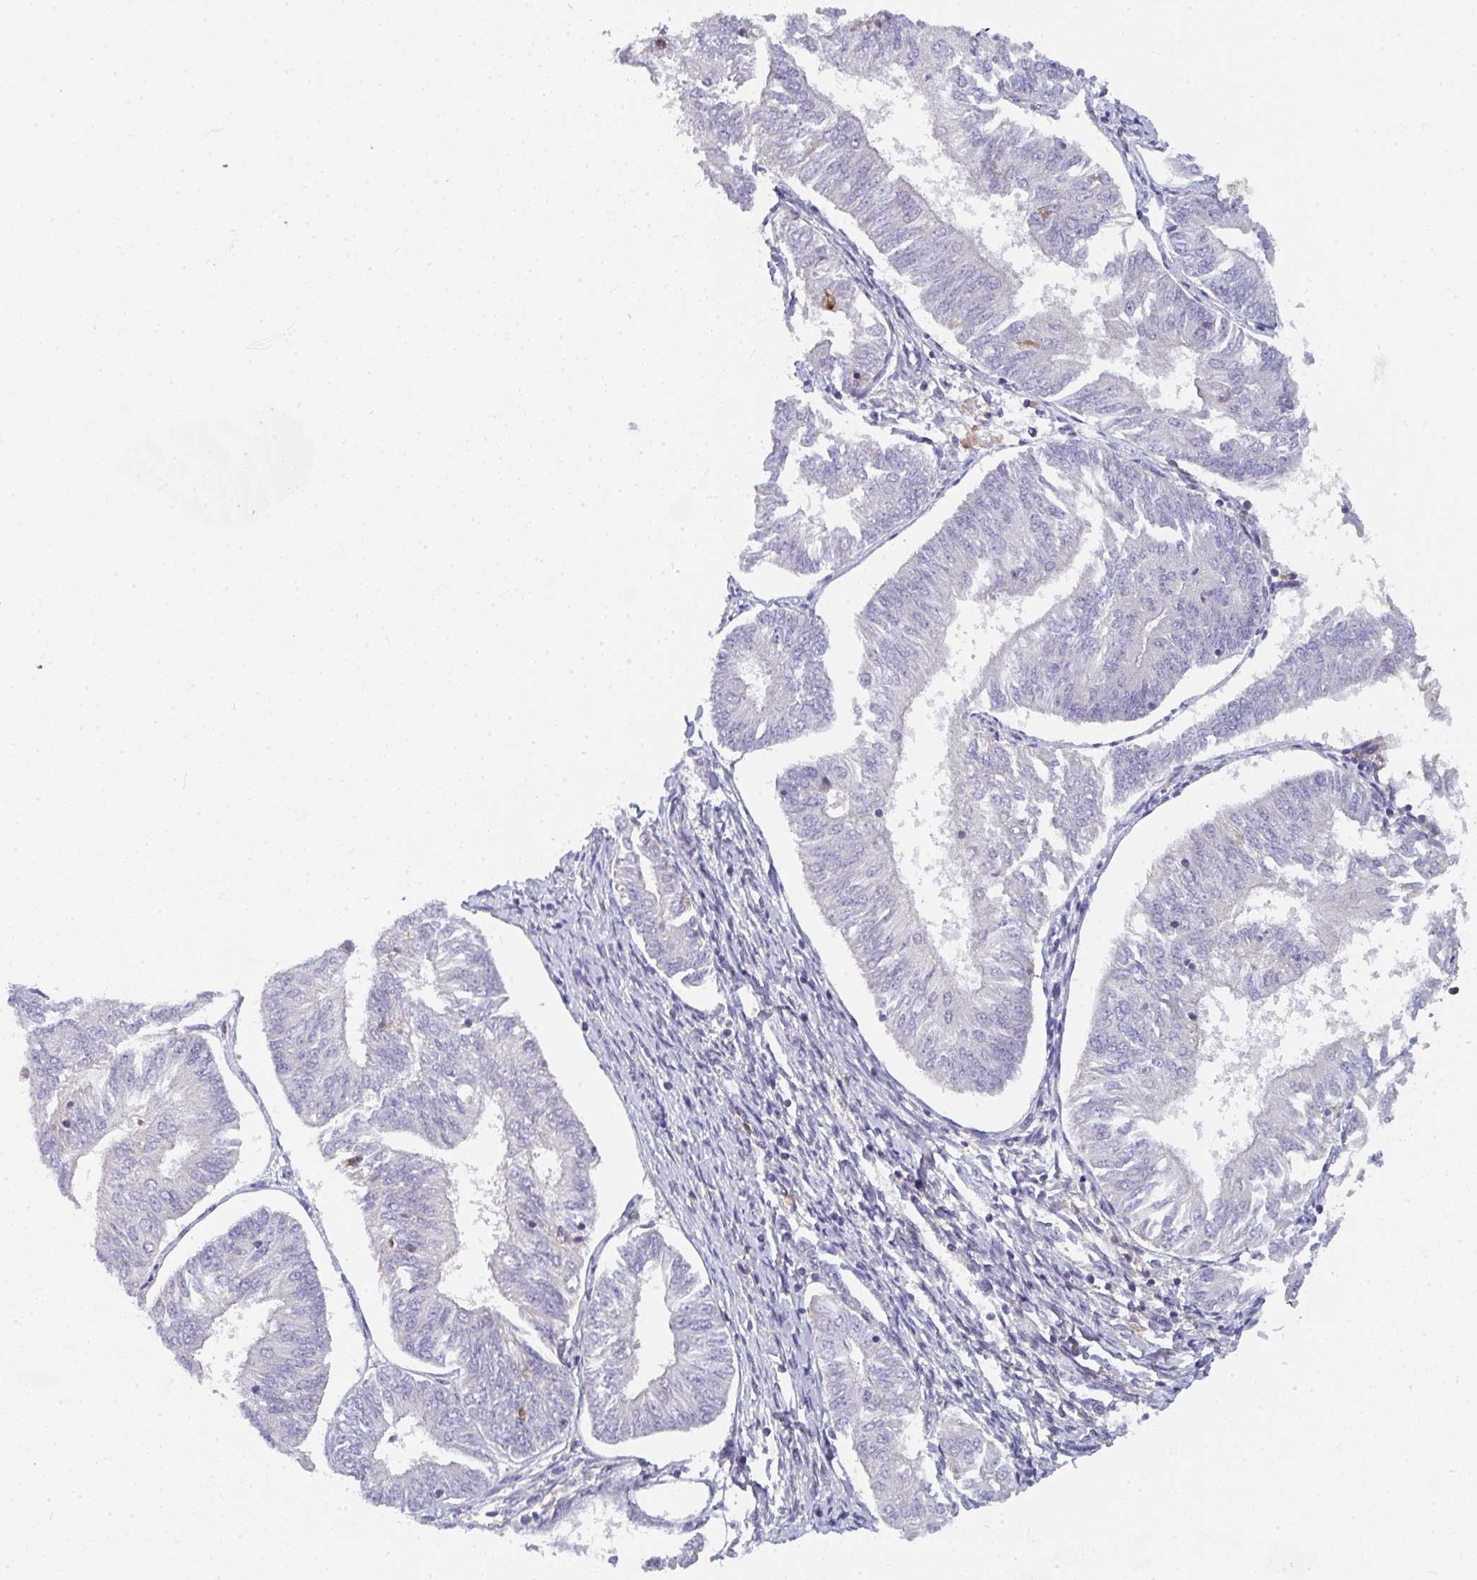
{"staining": {"intensity": "negative", "quantity": "none", "location": "none"}, "tissue": "endometrial cancer", "cell_type": "Tumor cells", "image_type": "cancer", "snomed": [{"axis": "morphology", "description": "Adenocarcinoma, NOS"}, {"axis": "topography", "description": "Endometrium"}], "caption": "Endometrial cancer (adenocarcinoma) was stained to show a protein in brown. There is no significant staining in tumor cells. (Brightfield microscopy of DAB (3,3'-diaminobenzidine) IHC at high magnification).", "gene": "KLHL33", "patient": {"sex": "female", "age": 58}}